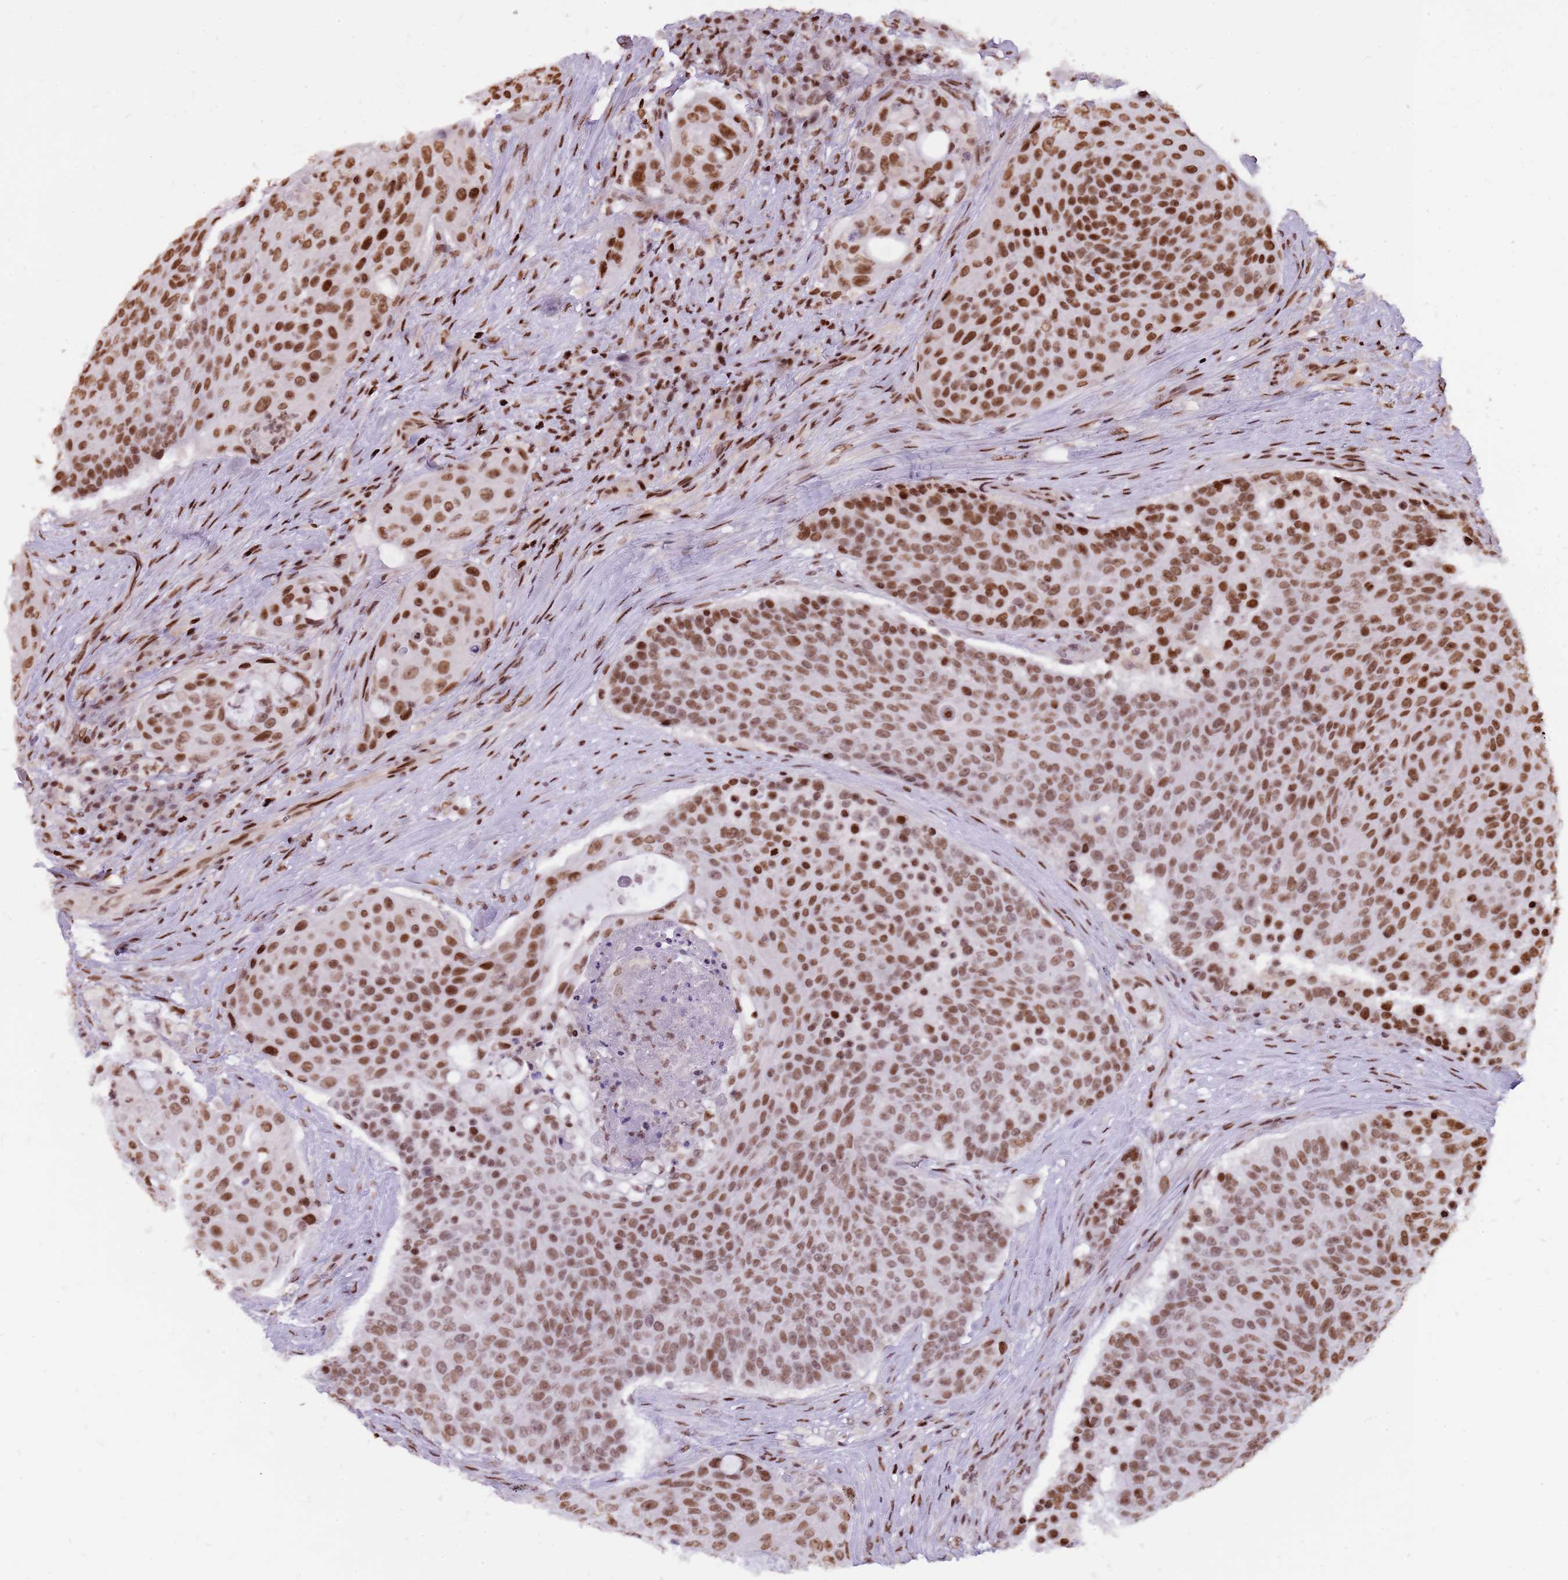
{"staining": {"intensity": "strong", "quantity": ">75%", "location": "nuclear"}, "tissue": "urothelial cancer", "cell_type": "Tumor cells", "image_type": "cancer", "snomed": [{"axis": "morphology", "description": "Urothelial carcinoma, High grade"}, {"axis": "topography", "description": "Urinary bladder"}], "caption": "Protein positivity by immunohistochemistry displays strong nuclear staining in approximately >75% of tumor cells in urothelial cancer. (DAB IHC with brightfield microscopy, high magnification).", "gene": "WASHC4", "patient": {"sex": "female", "age": 63}}